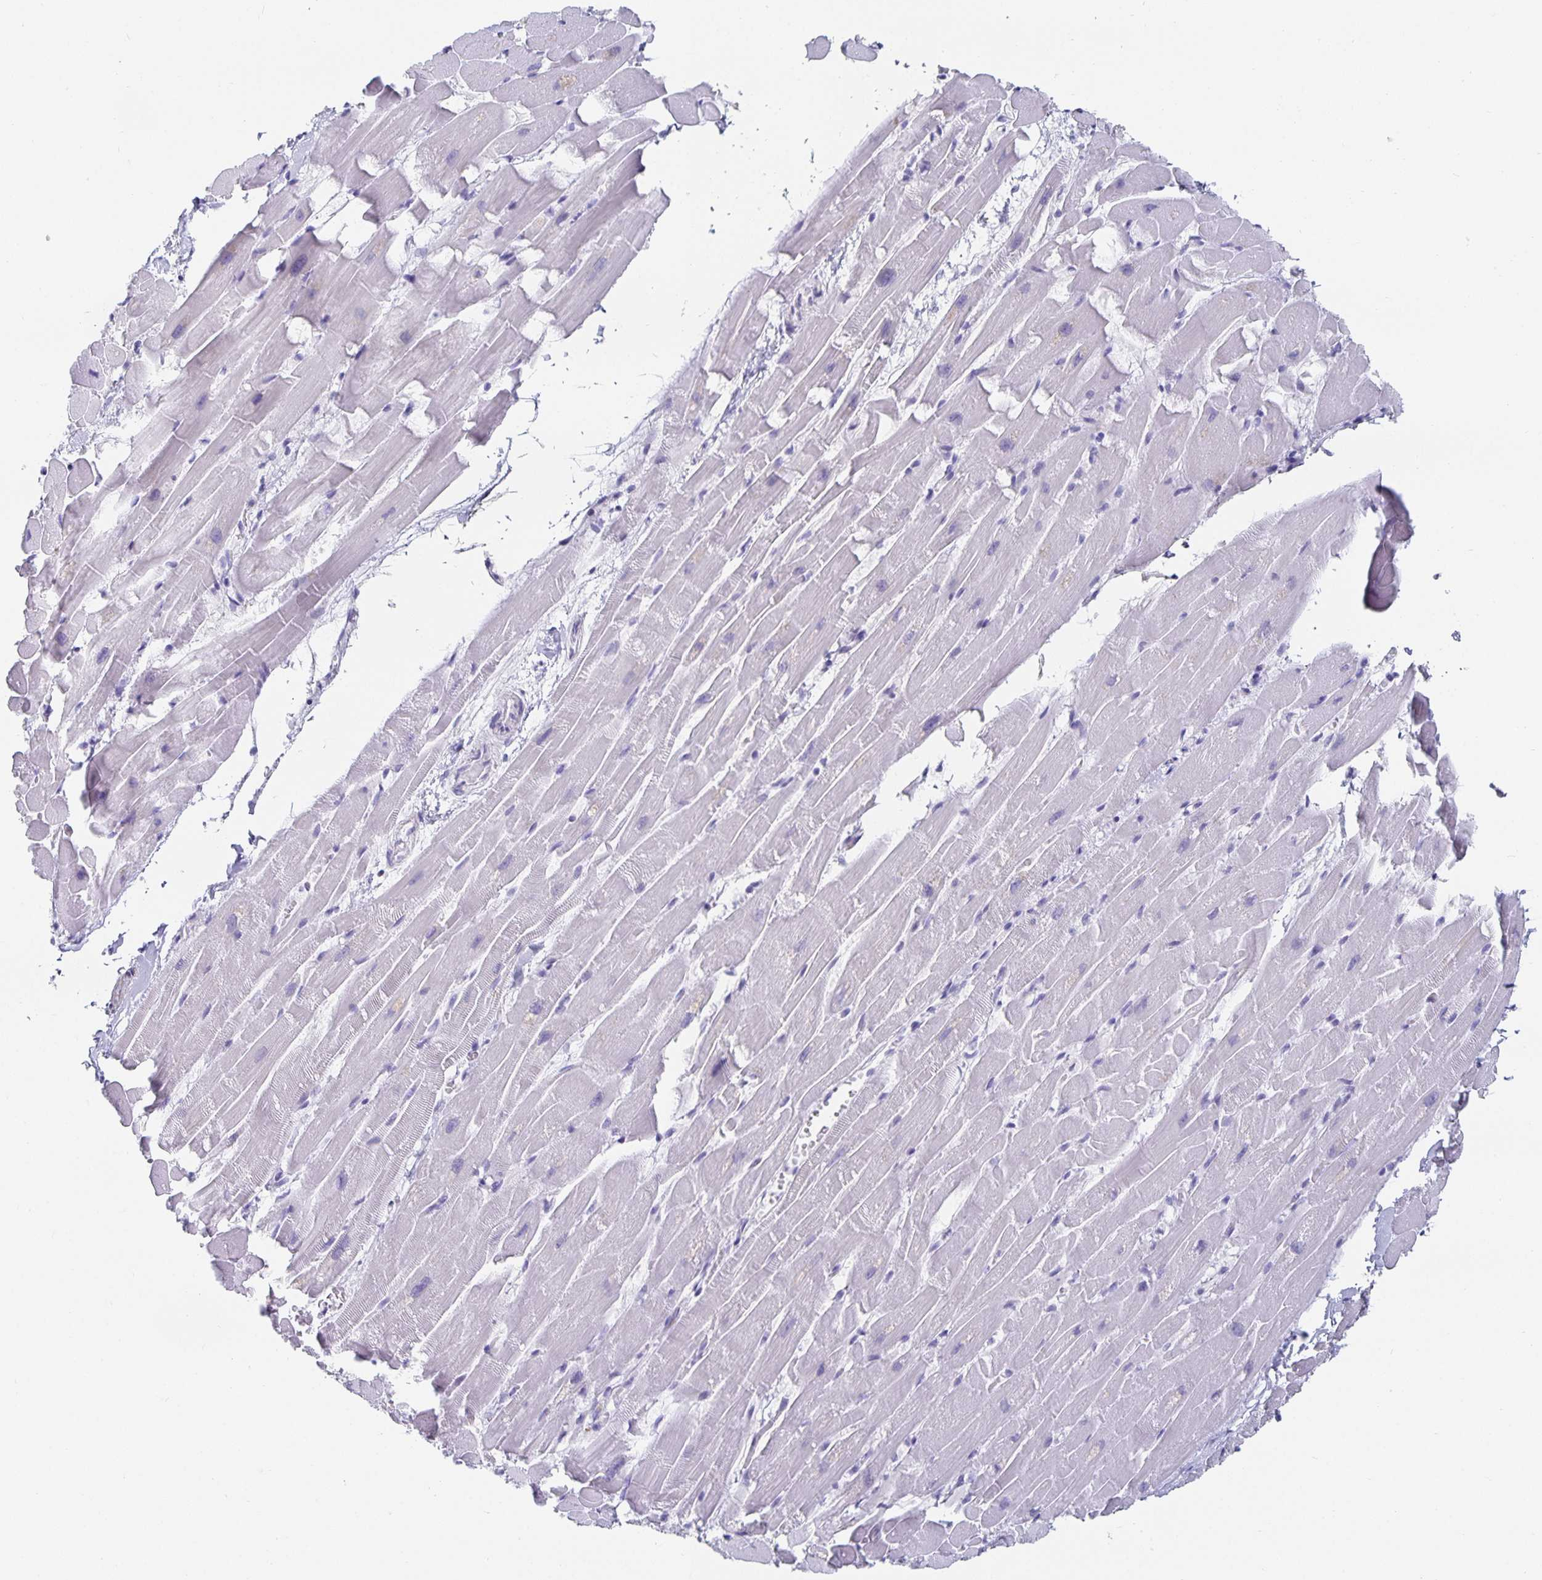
{"staining": {"intensity": "negative", "quantity": "none", "location": "none"}, "tissue": "heart muscle", "cell_type": "Cardiomyocytes", "image_type": "normal", "snomed": [{"axis": "morphology", "description": "Normal tissue, NOS"}, {"axis": "topography", "description": "Heart"}], "caption": "Cardiomyocytes show no significant protein staining in unremarkable heart muscle. (DAB (3,3'-diaminobenzidine) IHC visualized using brightfield microscopy, high magnification).", "gene": "CHGA", "patient": {"sex": "male", "age": 37}}